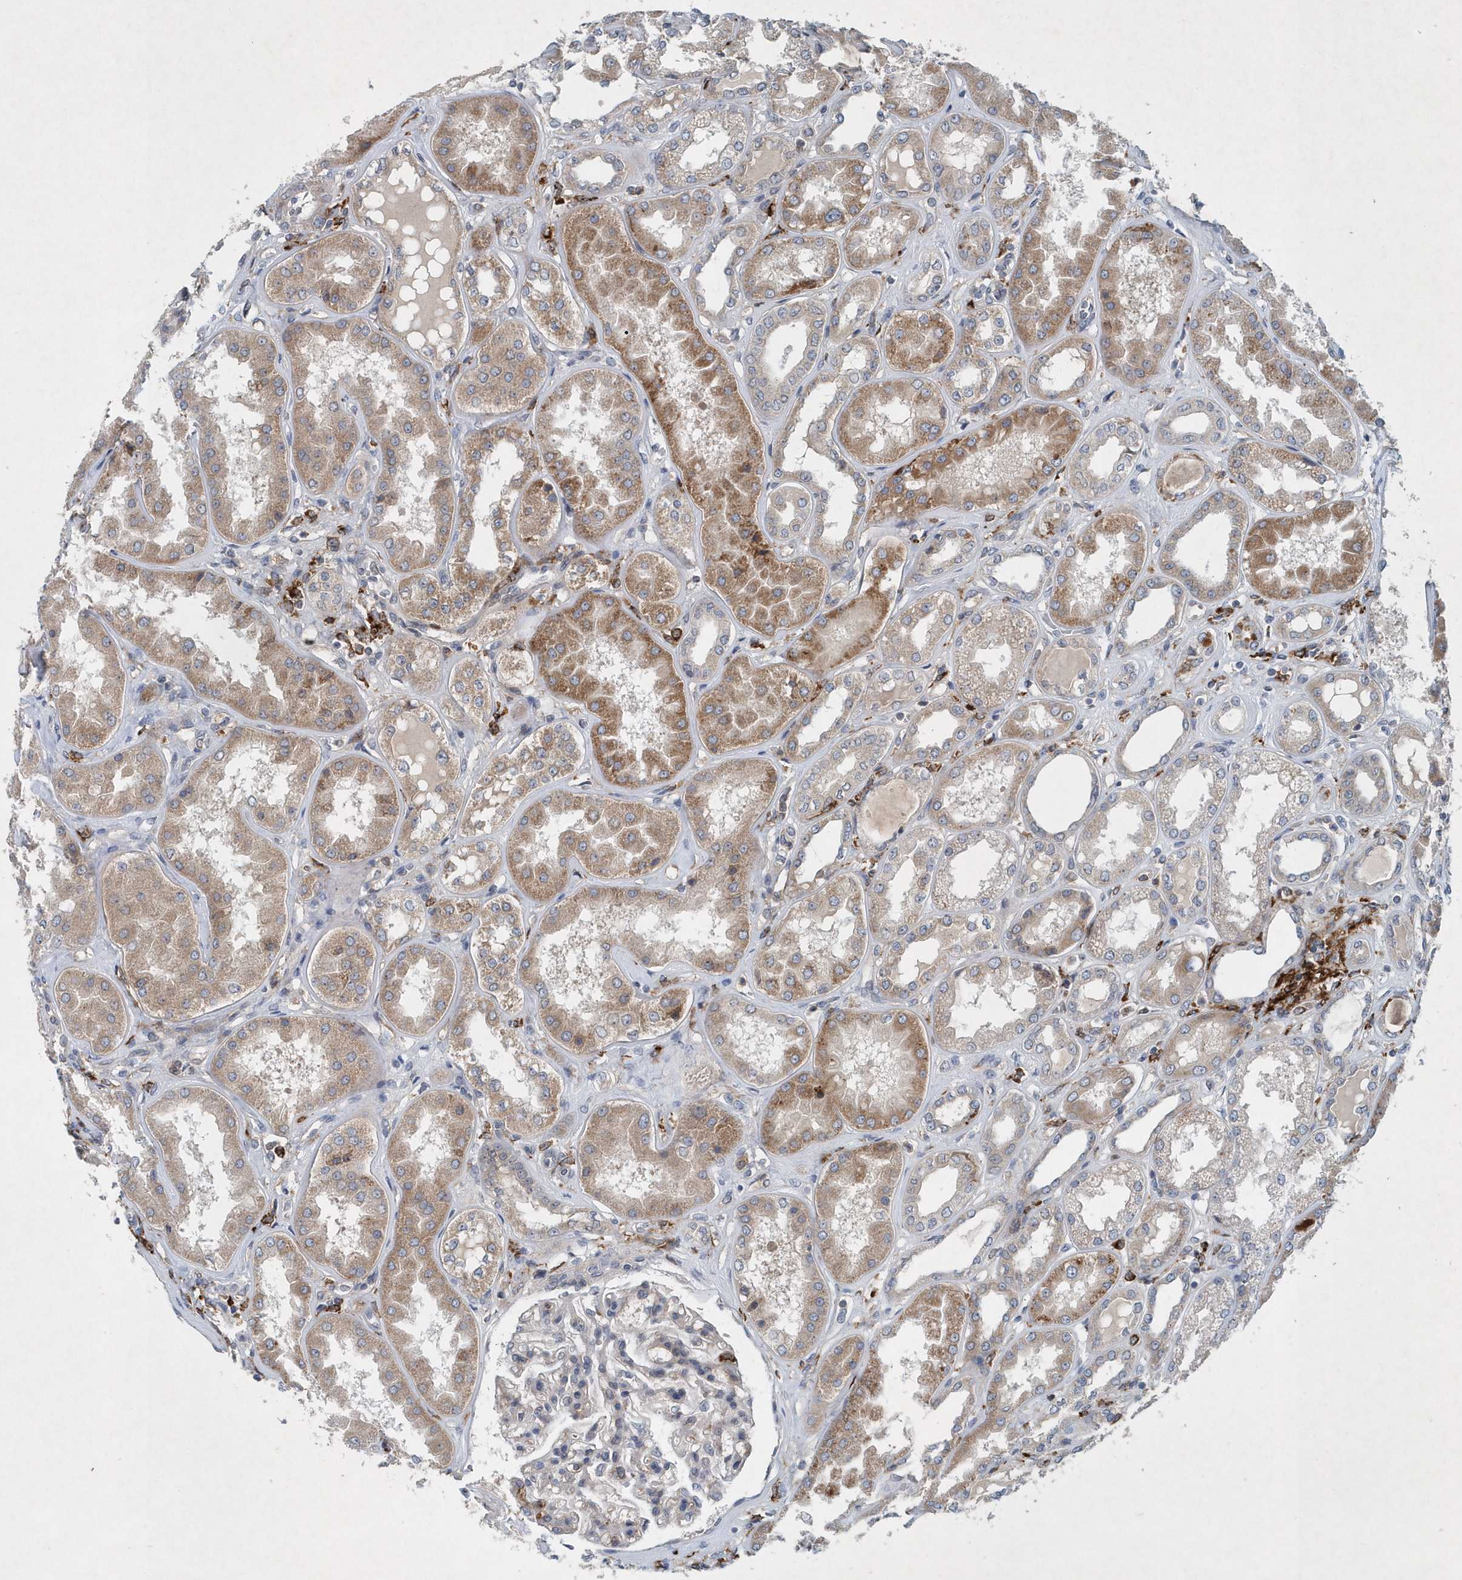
{"staining": {"intensity": "moderate", "quantity": "<25%", "location": "cytoplasmic/membranous"}, "tissue": "kidney", "cell_type": "Cells in glomeruli", "image_type": "normal", "snomed": [{"axis": "morphology", "description": "Normal tissue, NOS"}, {"axis": "topography", "description": "Kidney"}], "caption": "Immunohistochemistry histopathology image of benign kidney: human kidney stained using IHC exhibits low levels of moderate protein expression localized specifically in the cytoplasmic/membranous of cells in glomeruli, appearing as a cytoplasmic/membranous brown color.", "gene": "P2RY10", "patient": {"sex": "female", "age": 56}}